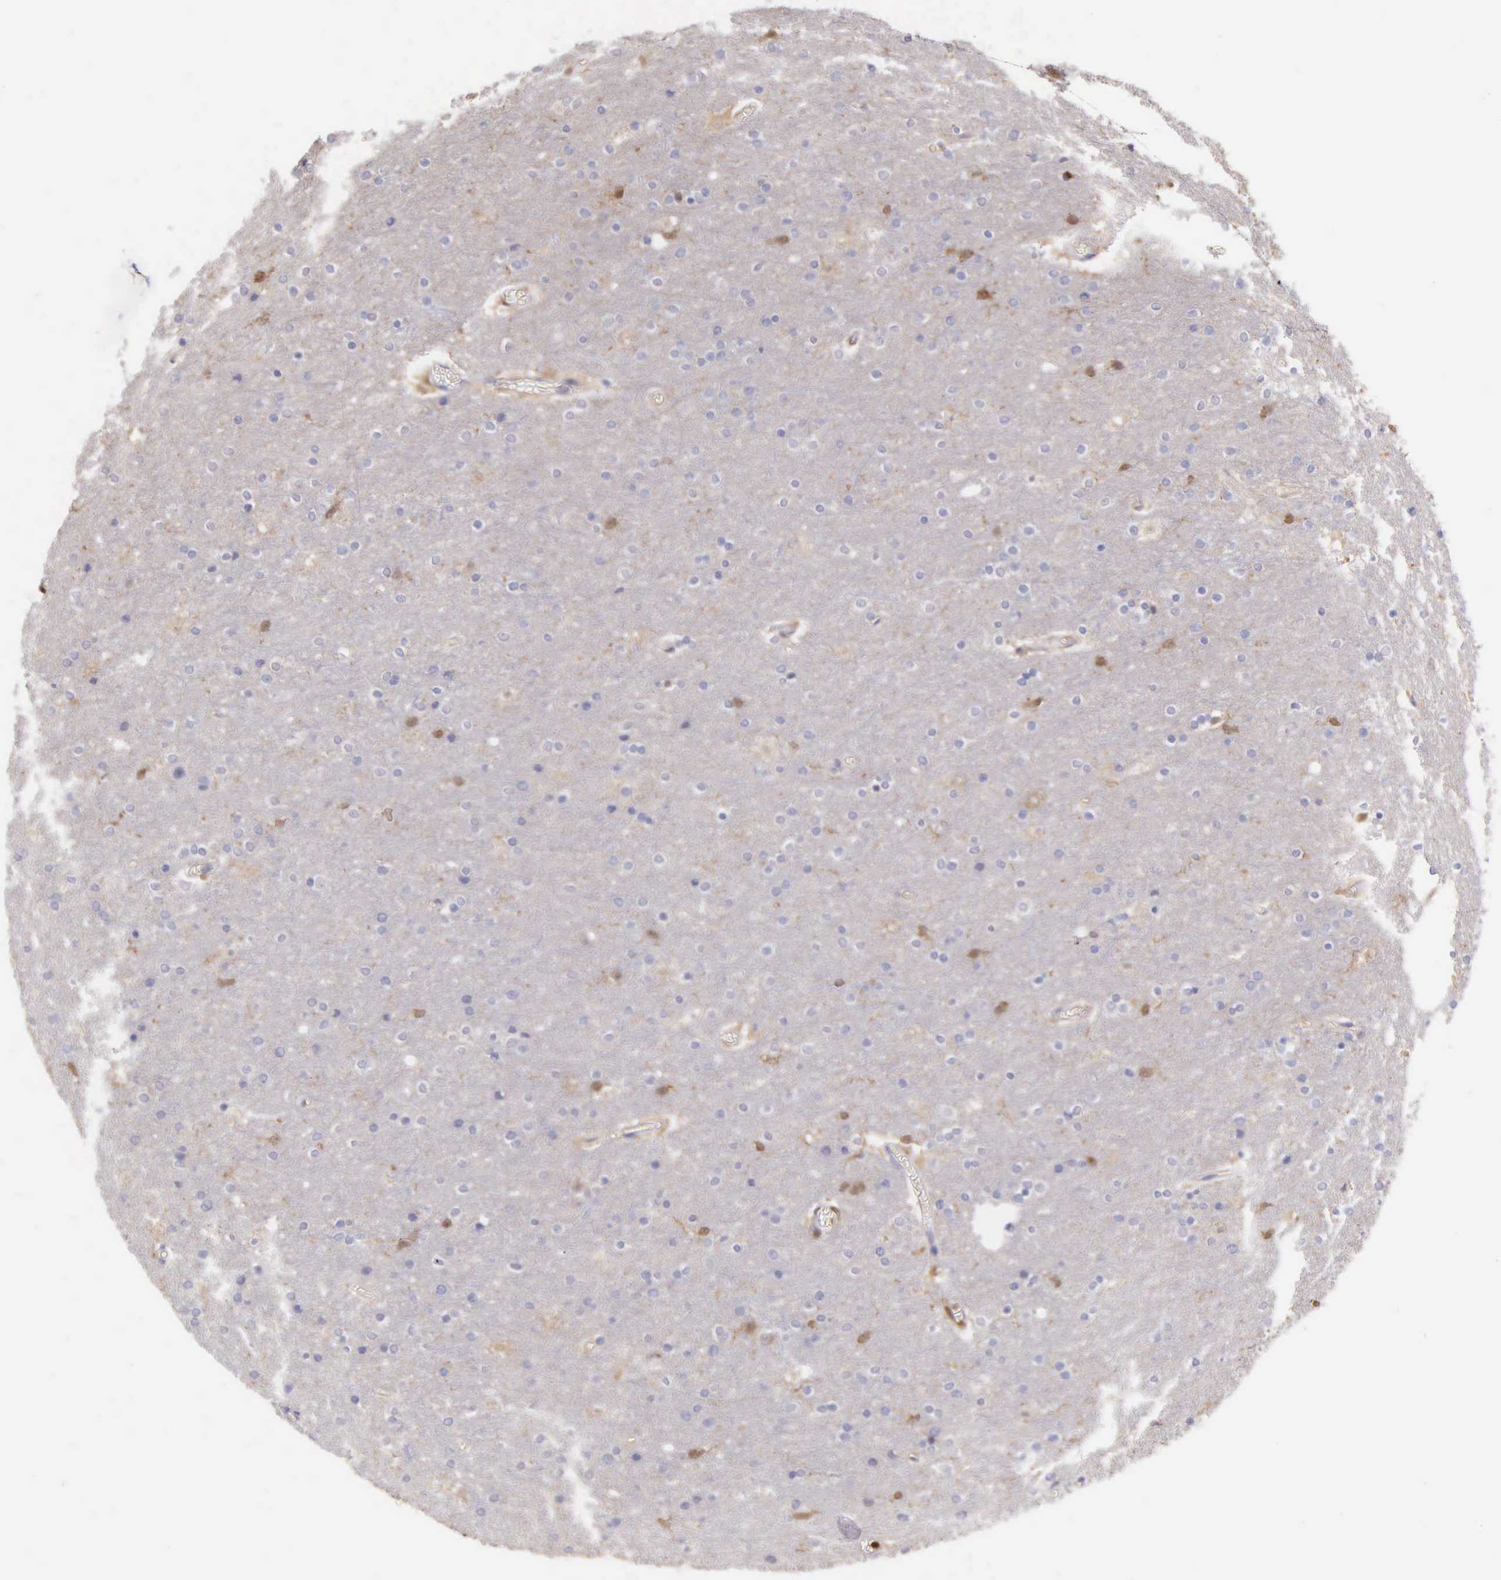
{"staining": {"intensity": "negative", "quantity": "none", "location": "none"}, "tissue": "cerebral cortex", "cell_type": "Endothelial cells", "image_type": "normal", "snomed": [{"axis": "morphology", "description": "Normal tissue, NOS"}, {"axis": "topography", "description": "Cerebral cortex"}], "caption": "Normal cerebral cortex was stained to show a protein in brown. There is no significant positivity in endothelial cells. Nuclei are stained in blue.", "gene": "BID", "patient": {"sex": "female", "age": 54}}